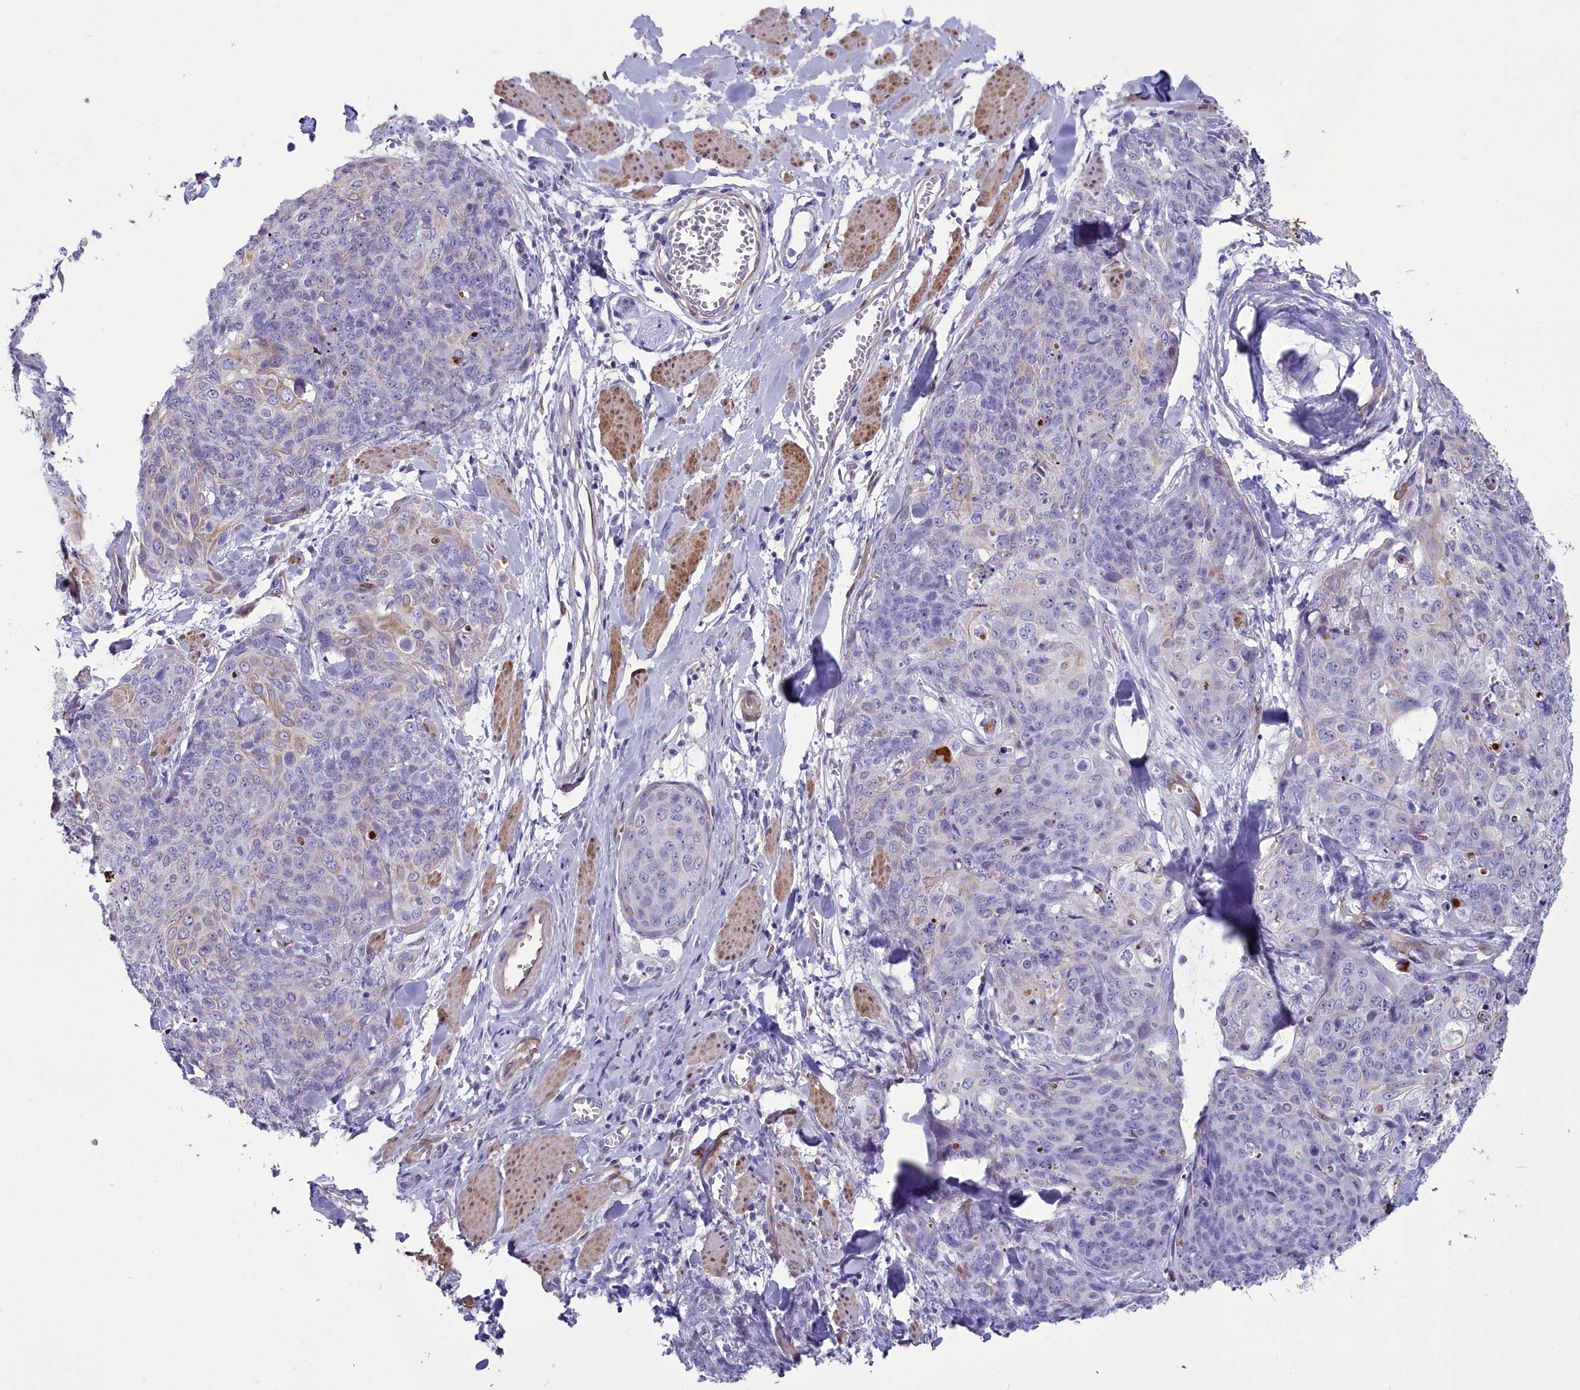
{"staining": {"intensity": "weak", "quantity": "<25%", "location": "cytoplasmic/membranous"}, "tissue": "skin cancer", "cell_type": "Tumor cells", "image_type": "cancer", "snomed": [{"axis": "morphology", "description": "Squamous cell carcinoma, NOS"}, {"axis": "topography", "description": "Skin"}, {"axis": "topography", "description": "Vulva"}], "caption": "DAB (3,3'-diaminobenzidine) immunohistochemical staining of skin squamous cell carcinoma exhibits no significant staining in tumor cells.", "gene": "PPP1R14A", "patient": {"sex": "female", "age": 85}}